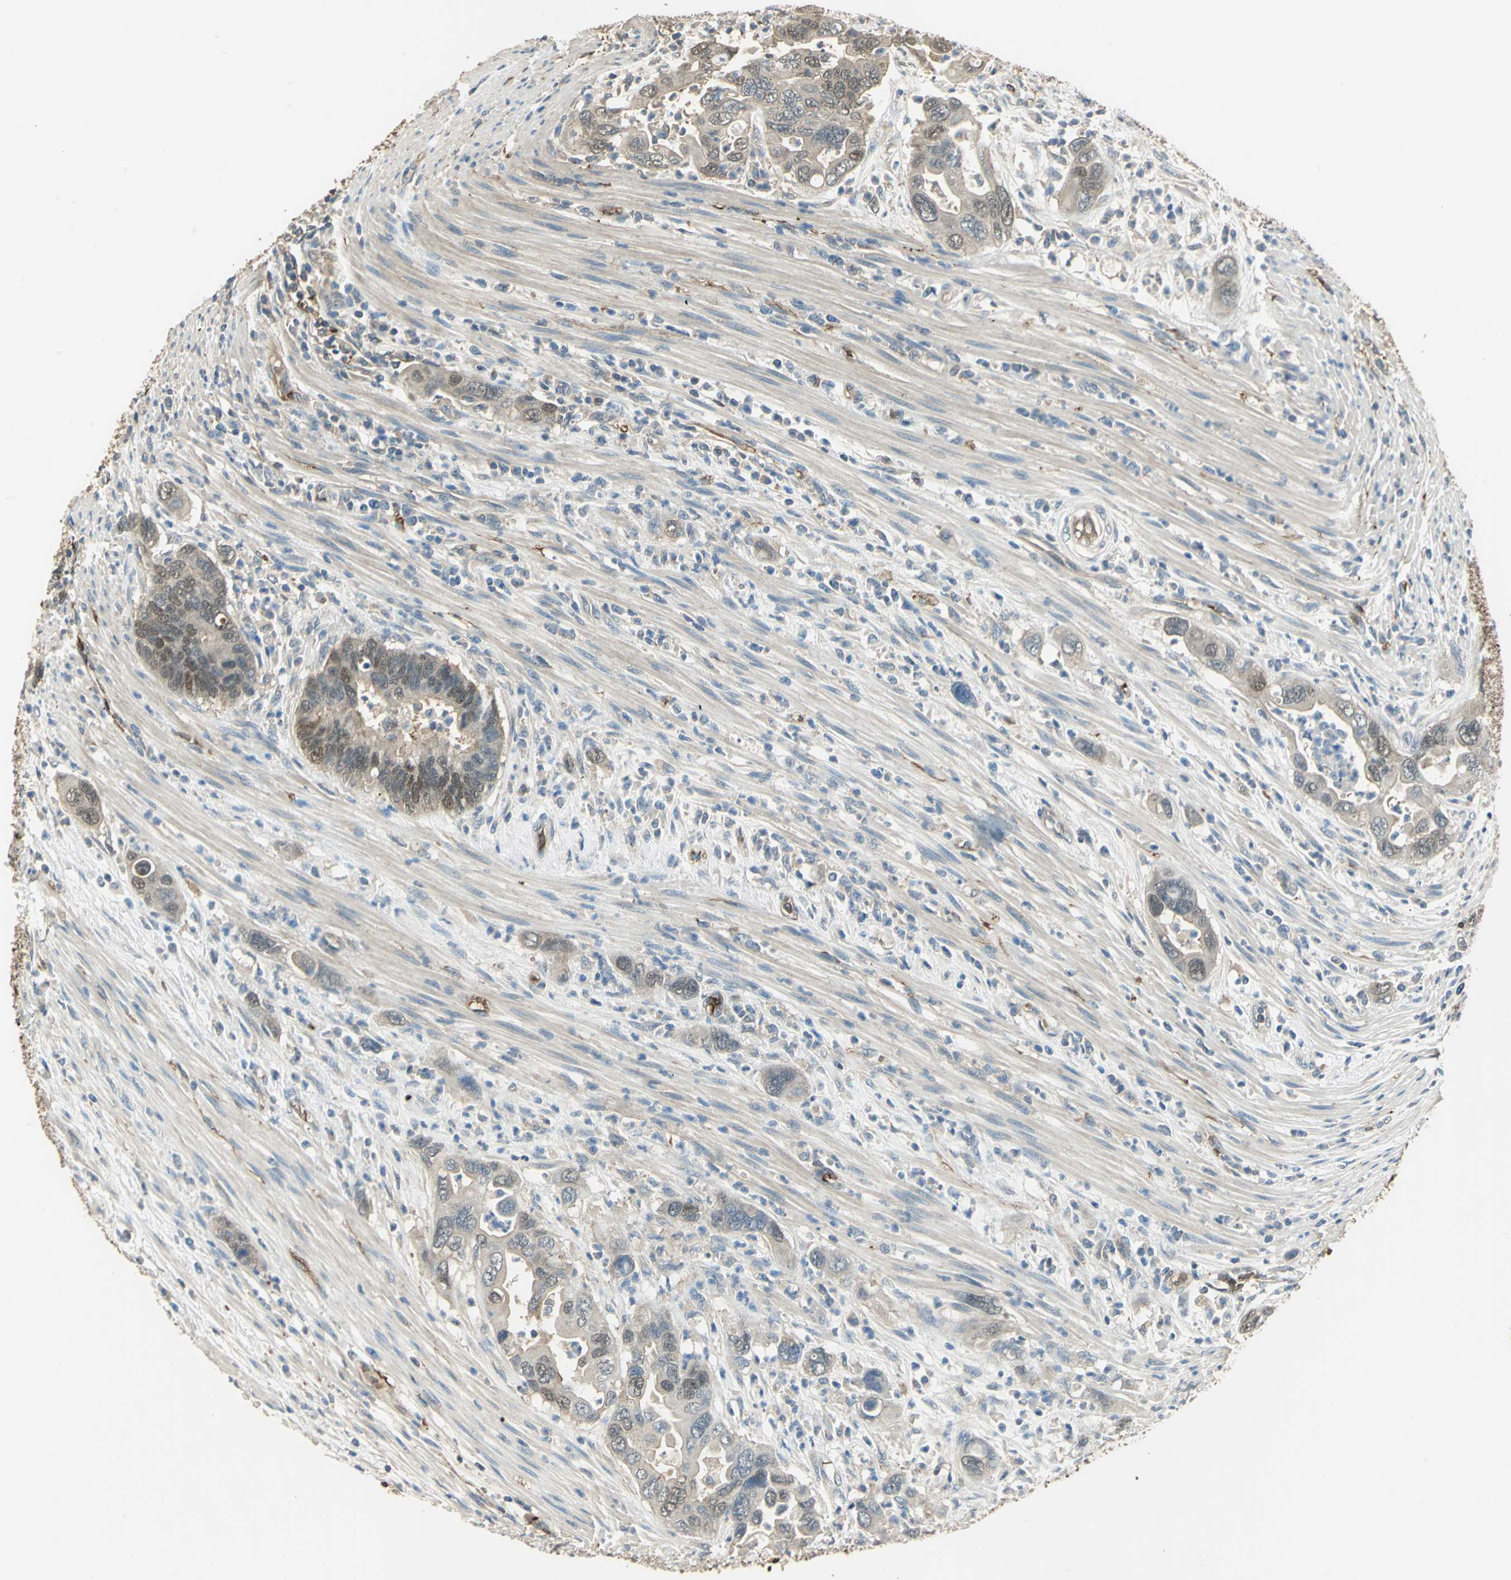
{"staining": {"intensity": "weak", "quantity": ">75%", "location": "cytoplasmic/membranous,nuclear"}, "tissue": "pancreatic cancer", "cell_type": "Tumor cells", "image_type": "cancer", "snomed": [{"axis": "morphology", "description": "Adenocarcinoma, NOS"}, {"axis": "topography", "description": "Pancreas"}], "caption": "Weak cytoplasmic/membranous and nuclear expression is seen in approximately >75% of tumor cells in pancreatic adenocarcinoma.", "gene": "DDAH1", "patient": {"sex": "female", "age": 71}}